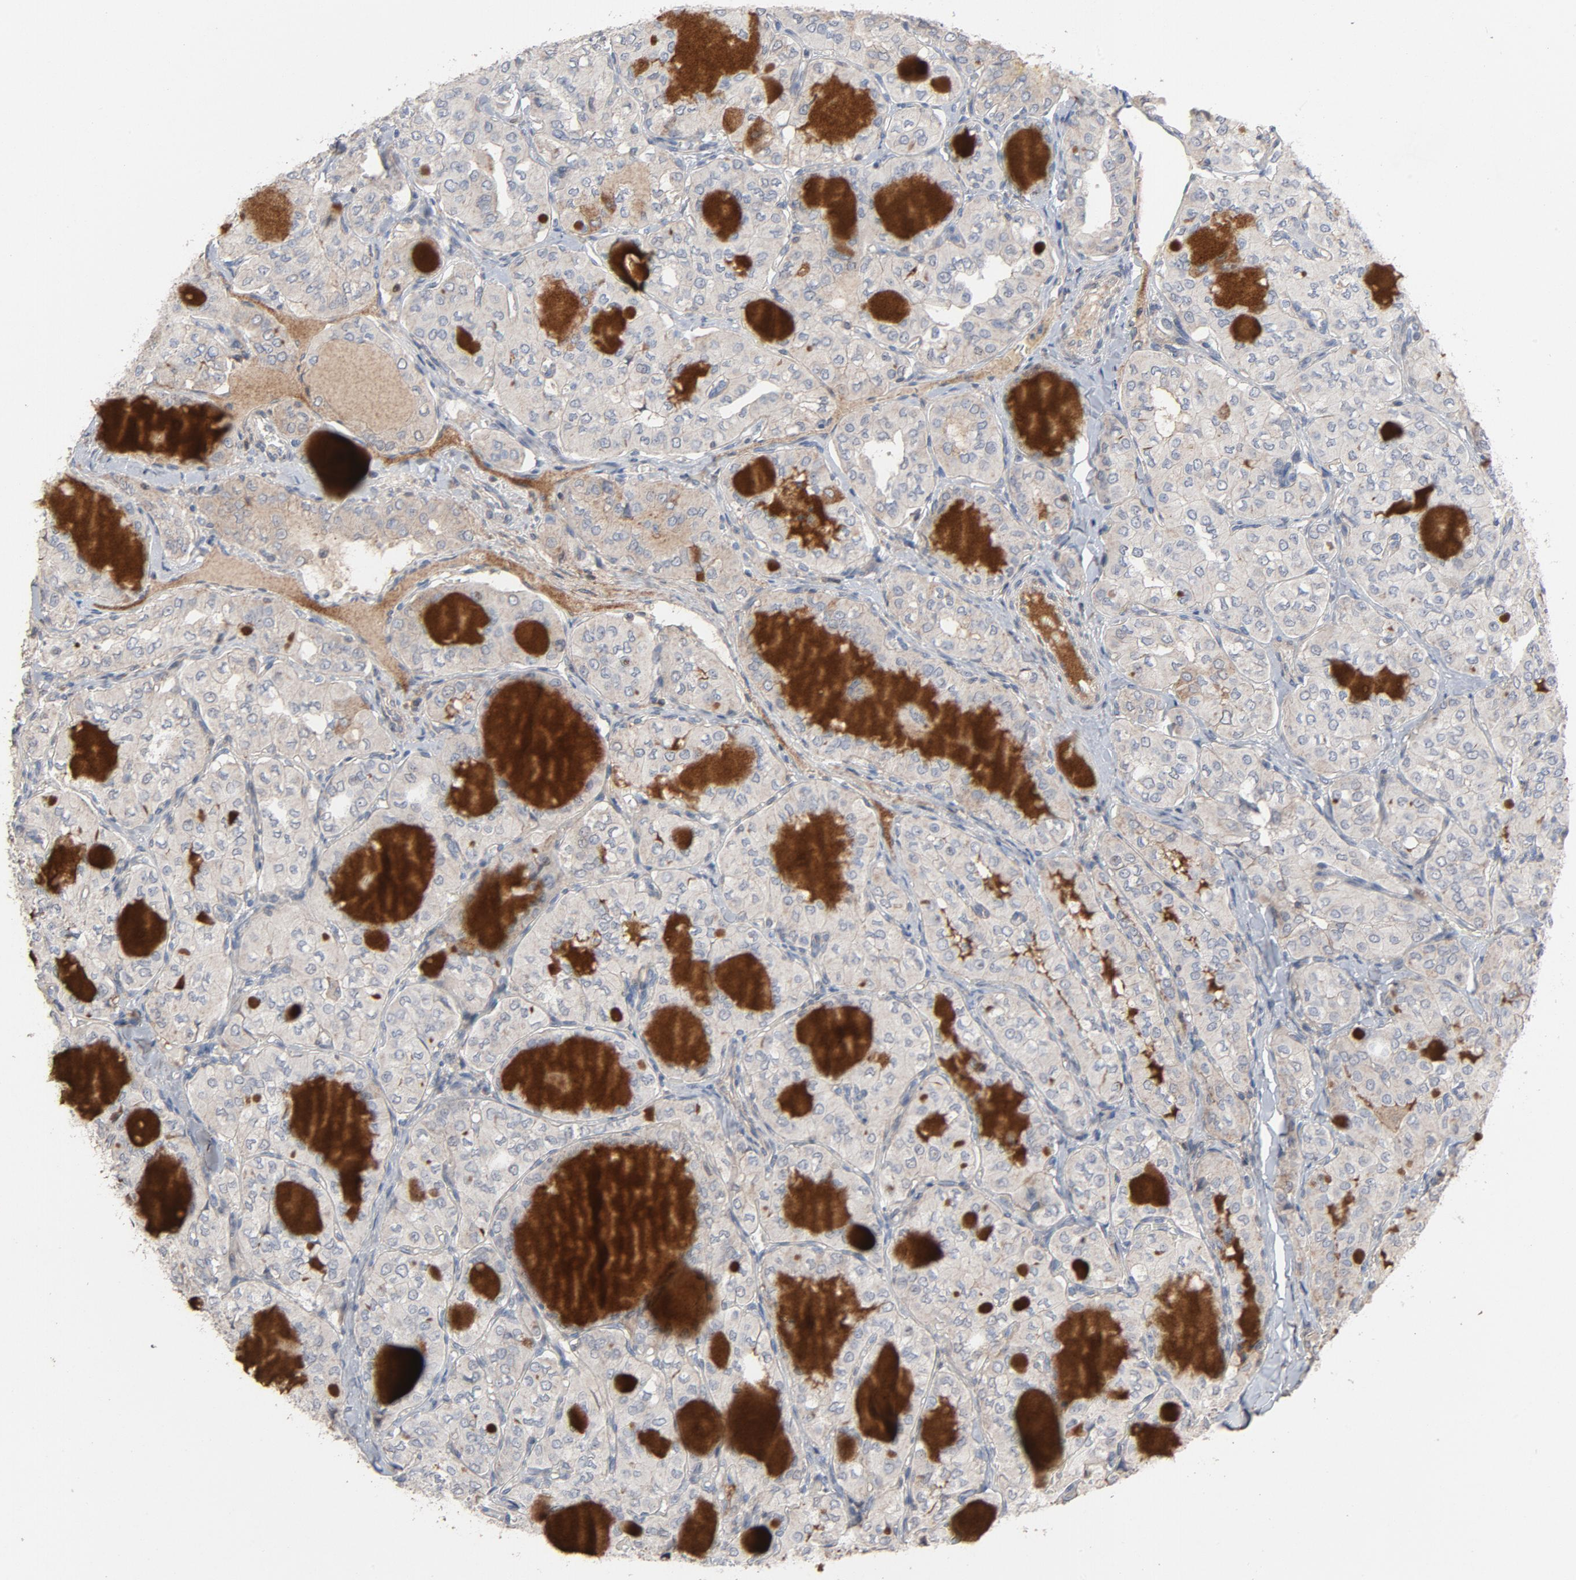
{"staining": {"intensity": "strong", "quantity": ">75%", "location": "cytoplasmic/membranous"}, "tissue": "thyroid cancer", "cell_type": "Tumor cells", "image_type": "cancer", "snomed": [{"axis": "morphology", "description": "Papillary adenocarcinoma, NOS"}, {"axis": "topography", "description": "Thyroid gland"}], "caption": "Papillary adenocarcinoma (thyroid) was stained to show a protein in brown. There is high levels of strong cytoplasmic/membranous positivity in about >75% of tumor cells. The protein is stained brown, and the nuclei are stained in blue (DAB (3,3'-diaminobenzidine) IHC with brightfield microscopy, high magnification).", "gene": "CDK6", "patient": {"sex": "male", "age": 20}}